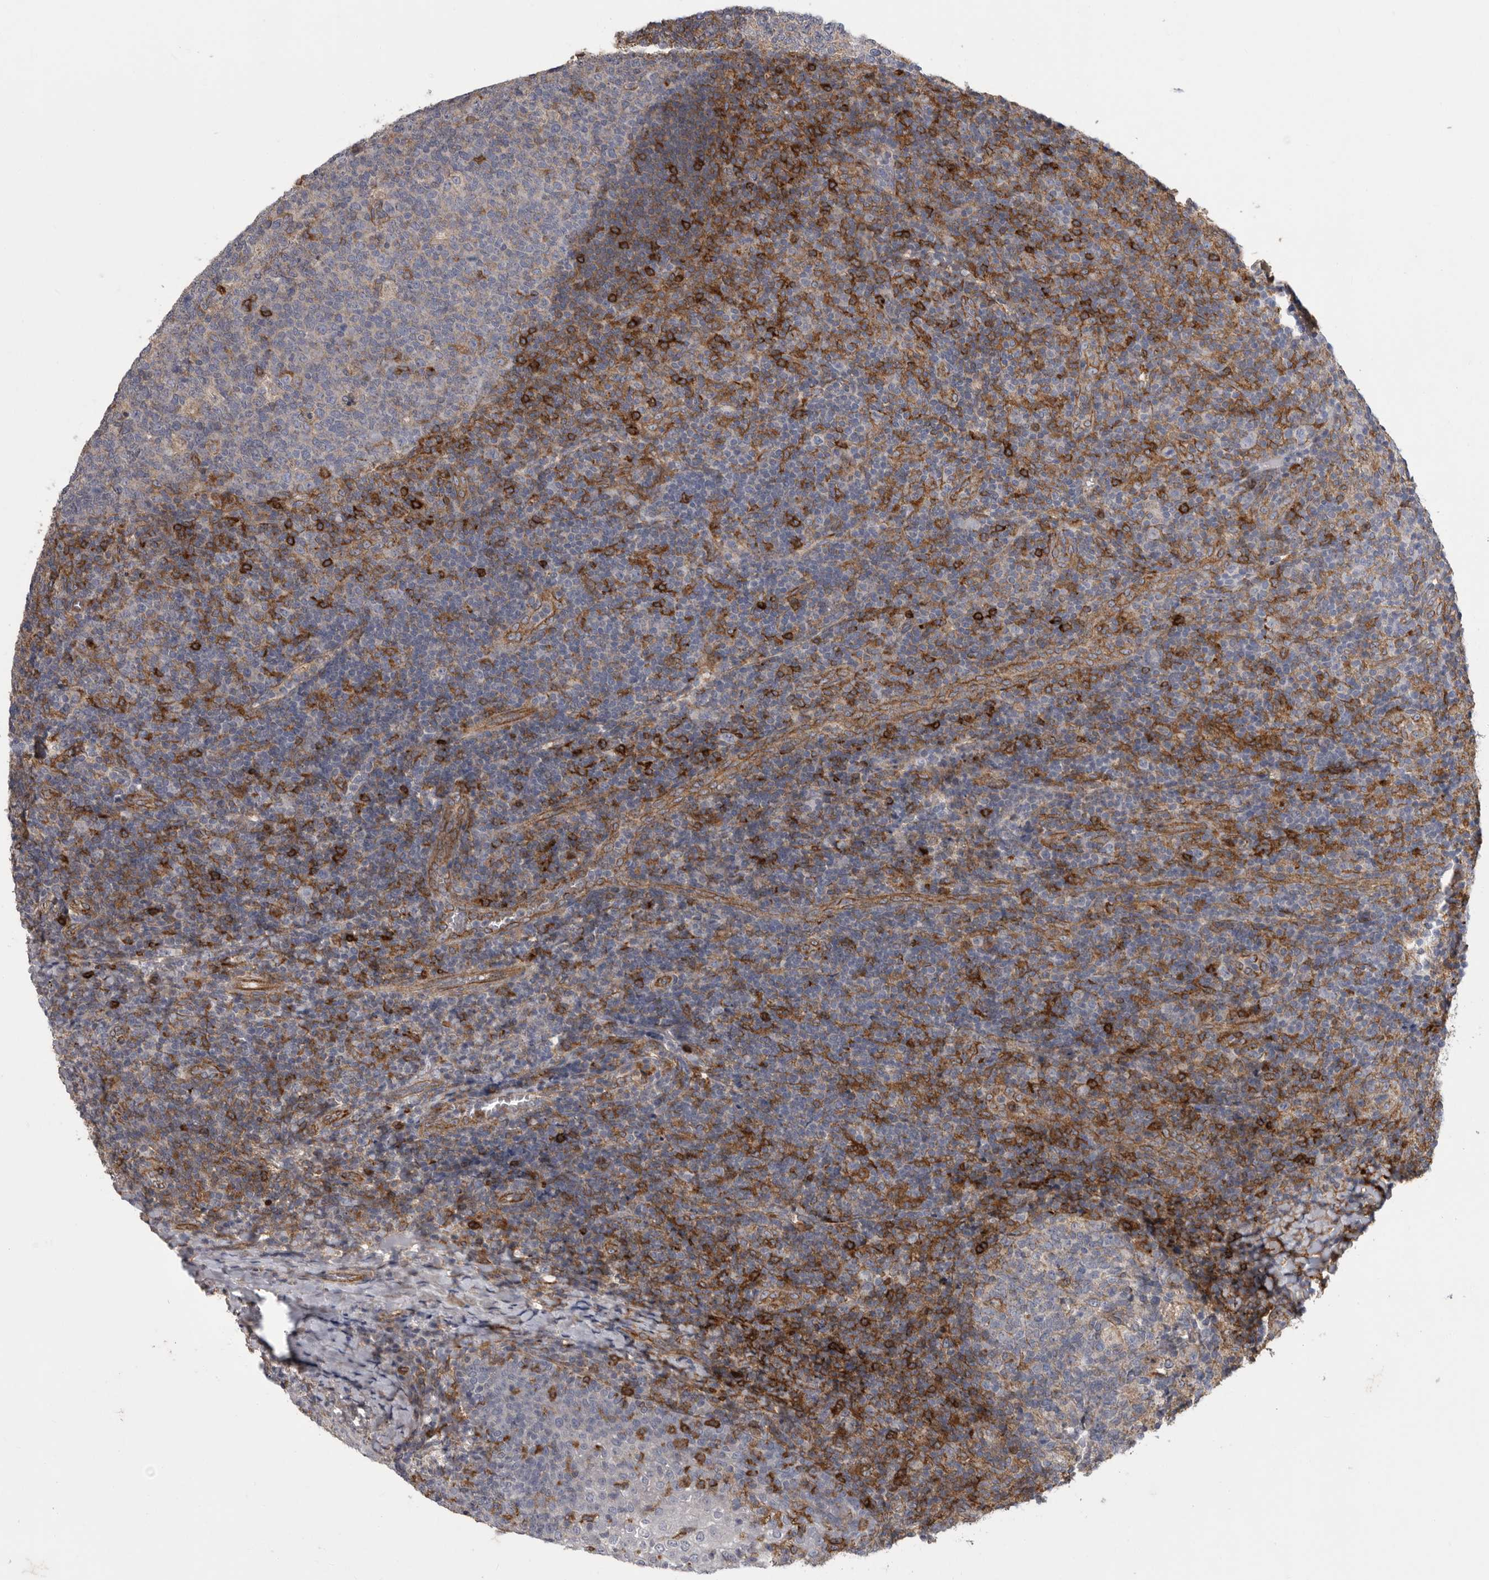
{"staining": {"intensity": "moderate", "quantity": "<25%", "location": "cytoplasmic/membranous"}, "tissue": "tonsil", "cell_type": "Germinal center cells", "image_type": "normal", "snomed": [{"axis": "morphology", "description": "Normal tissue, NOS"}, {"axis": "topography", "description": "Tonsil"}], "caption": "Protein staining of unremarkable tonsil shows moderate cytoplasmic/membranous expression in about <25% of germinal center cells. (DAB (3,3'-diaminobenzidine) = brown stain, brightfield microscopy at high magnification).", "gene": "SIGLEC10", "patient": {"sex": "female", "age": 19}}